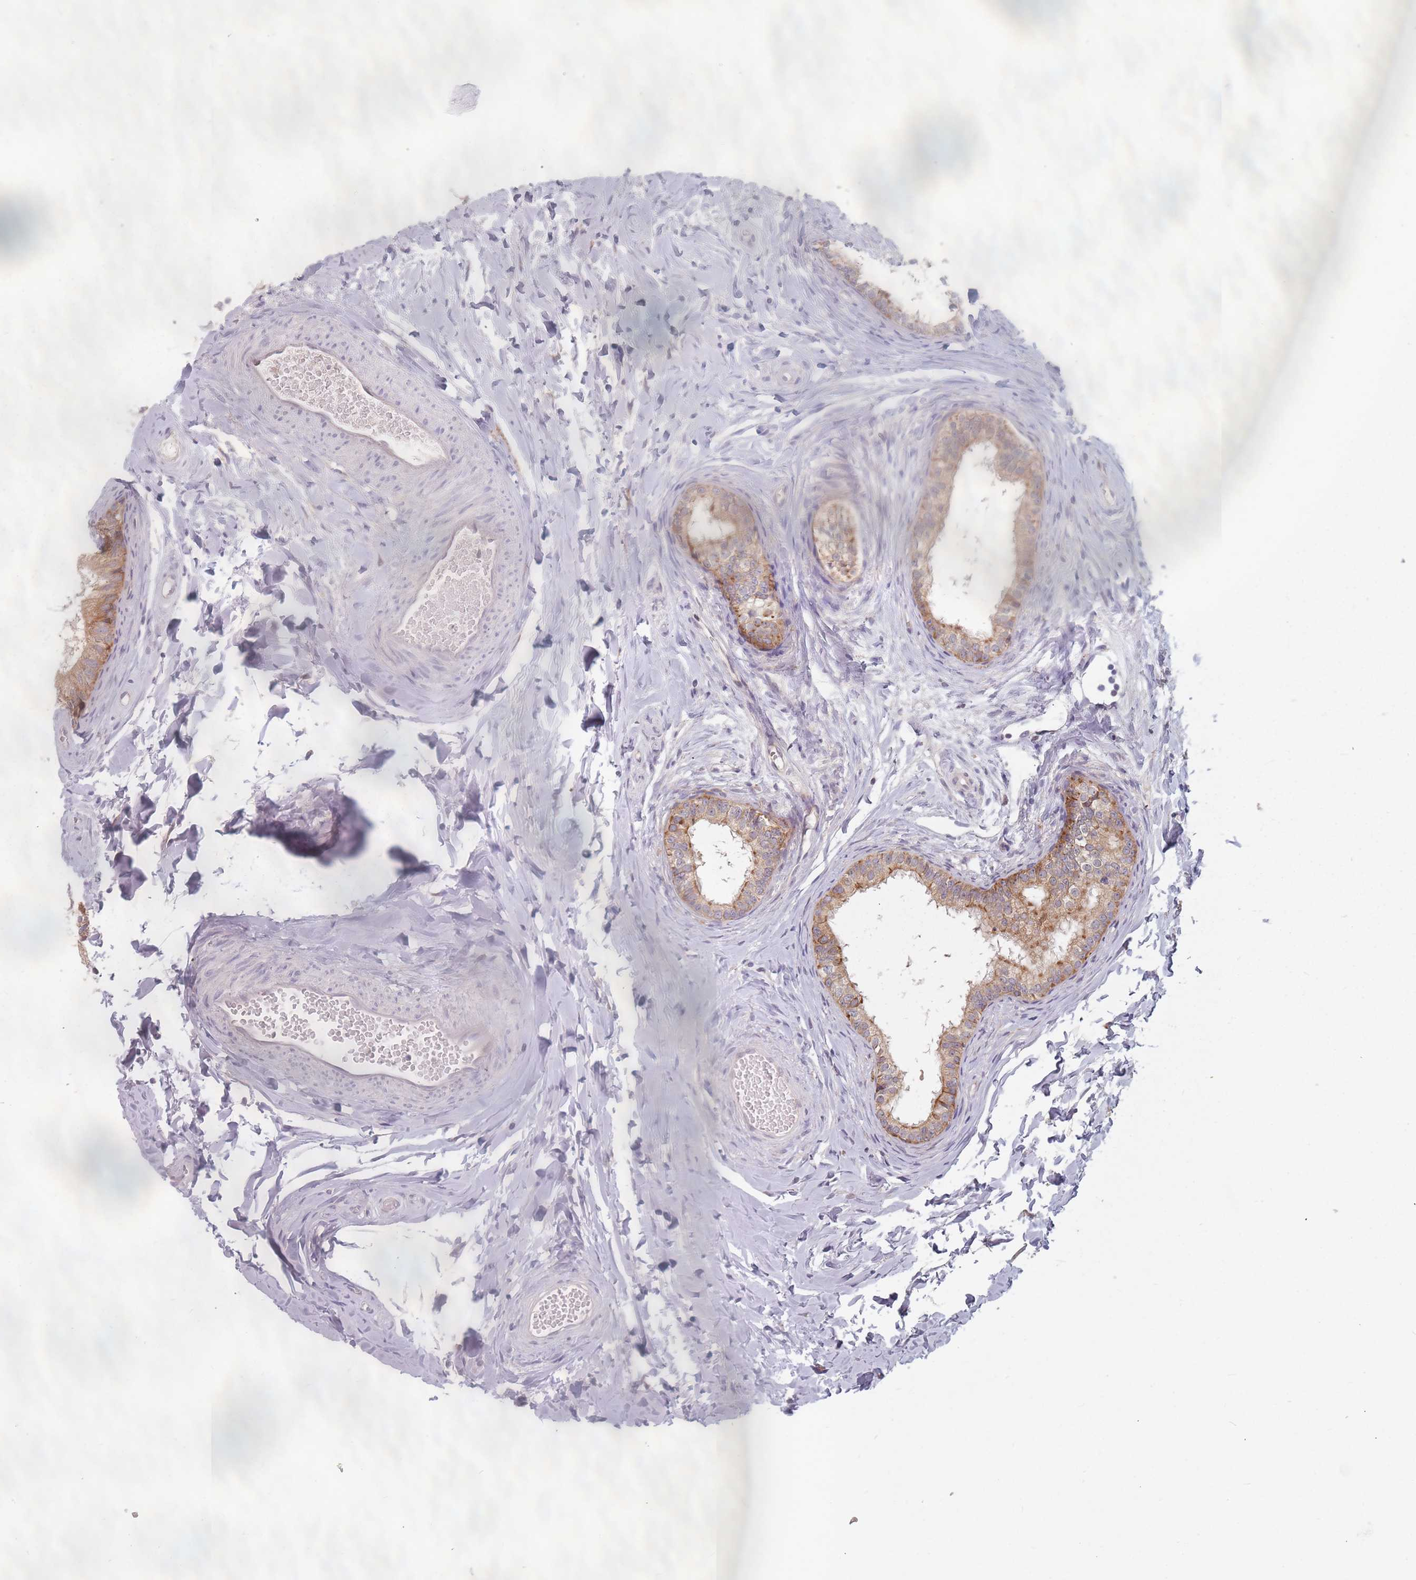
{"staining": {"intensity": "moderate", "quantity": ">75%", "location": "cytoplasmic/membranous"}, "tissue": "epididymis", "cell_type": "Glandular cells", "image_type": "normal", "snomed": [{"axis": "morphology", "description": "Normal tissue, NOS"}, {"axis": "topography", "description": "Epididymis"}], "caption": "A brown stain labels moderate cytoplasmic/membranous staining of a protein in glandular cells of normal epididymis.", "gene": "ADAL", "patient": {"sex": "male", "age": 34}}